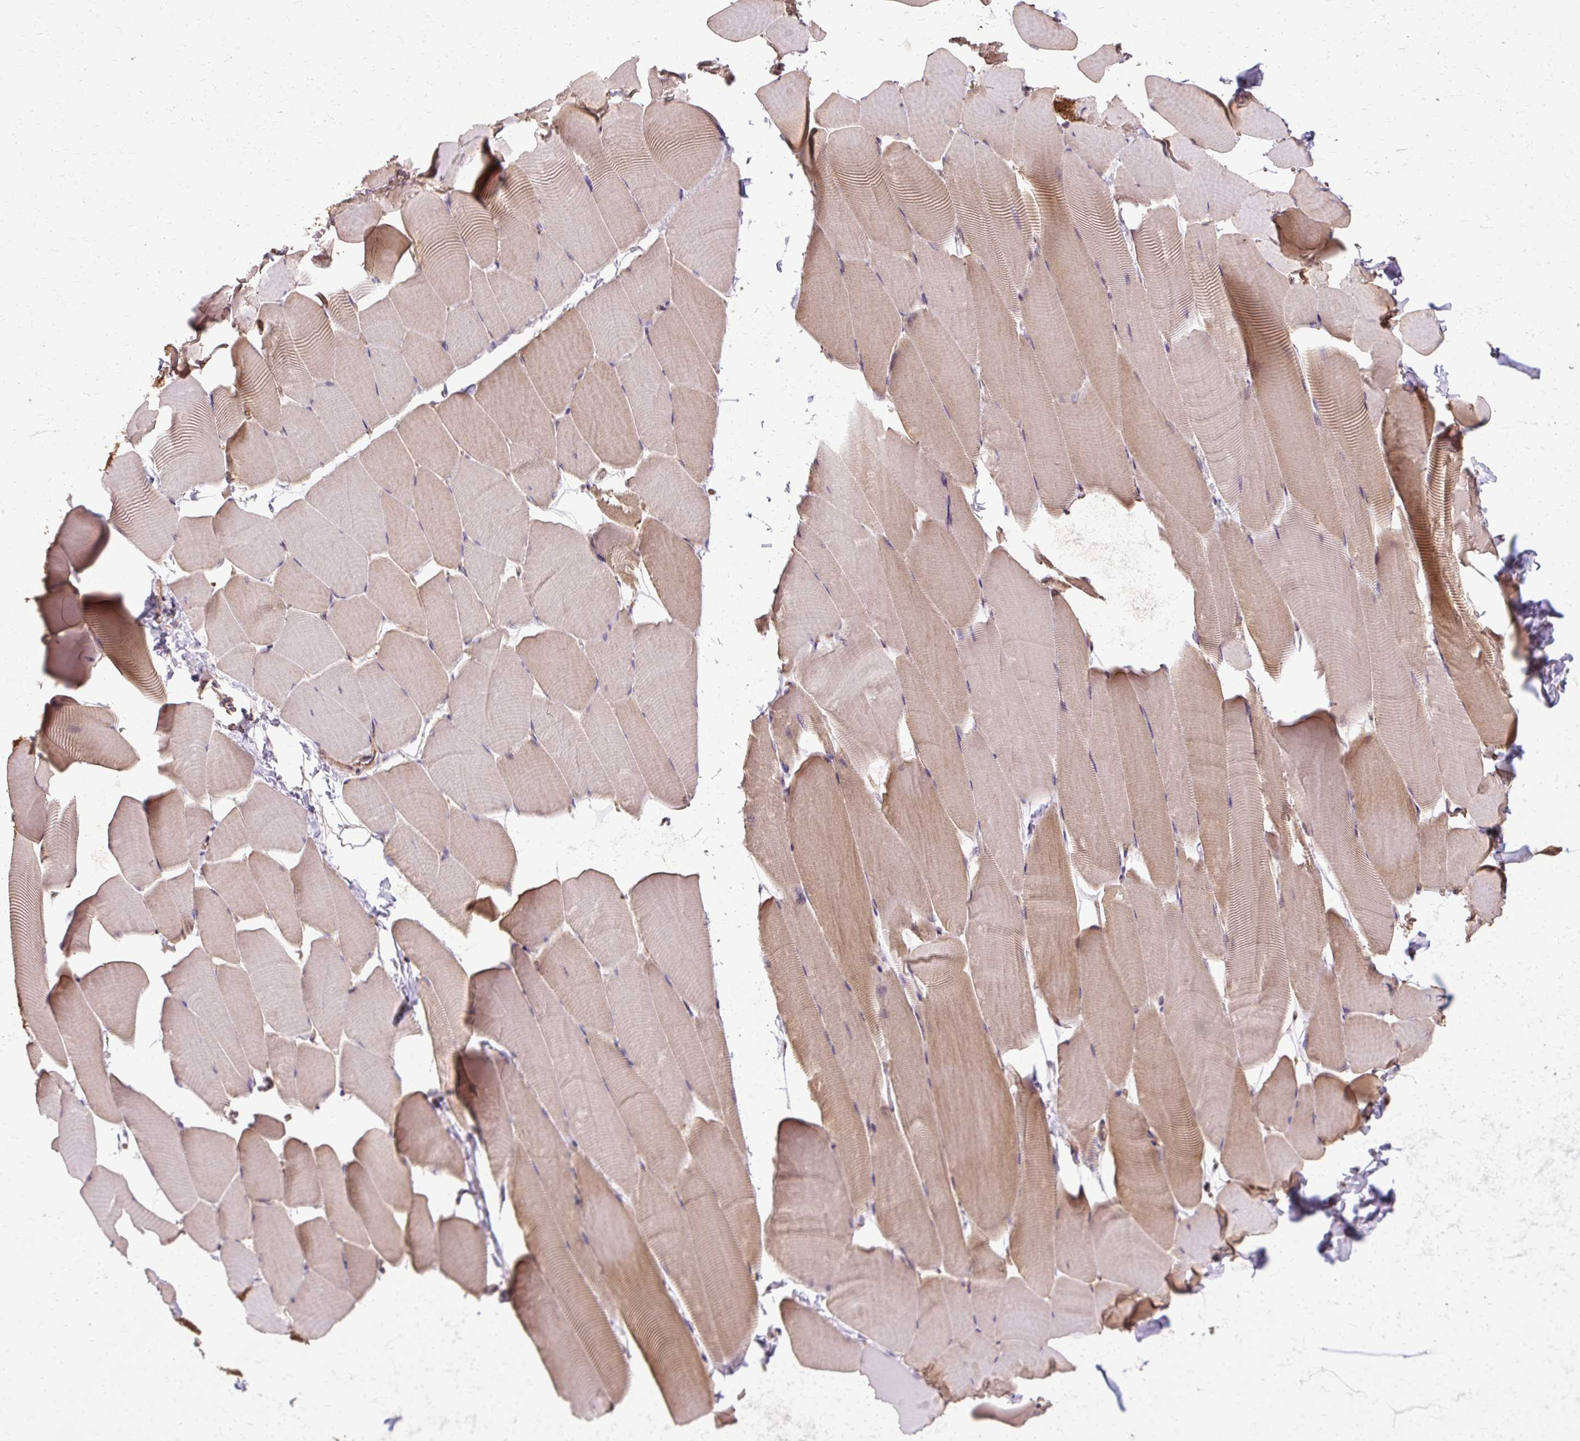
{"staining": {"intensity": "moderate", "quantity": "25%-75%", "location": "cytoplasmic/membranous"}, "tissue": "skeletal muscle", "cell_type": "Myocytes", "image_type": "normal", "snomed": [{"axis": "morphology", "description": "Normal tissue, NOS"}, {"axis": "topography", "description": "Skeletal muscle"}], "caption": "High-power microscopy captured an immunohistochemistry (IHC) image of unremarkable skeletal muscle, revealing moderate cytoplasmic/membranous expression in approximately 25%-75% of myocytes.", "gene": "FLRT1", "patient": {"sex": "male", "age": 25}}